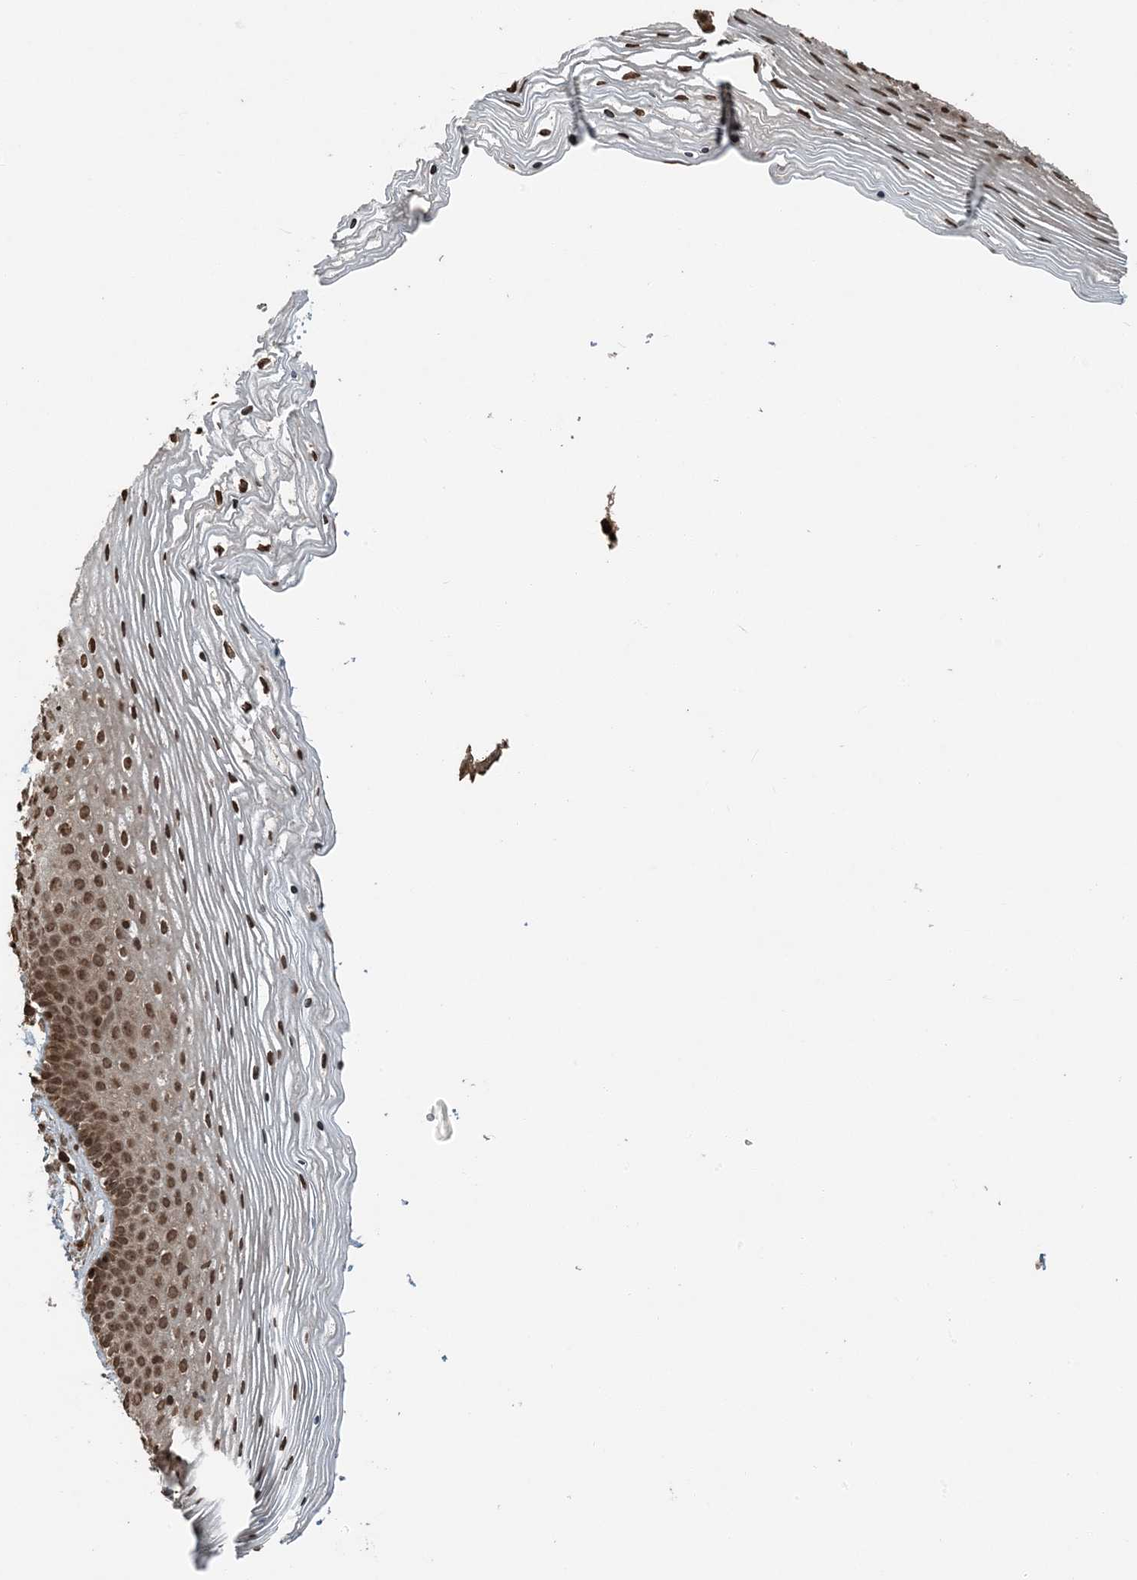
{"staining": {"intensity": "moderate", "quantity": ">75%", "location": "cytoplasmic/membranous,nuclear"}, "tissue": "vagina", "cell_type": "Squamous epithelial cells", "image_type": "normal", "snomed": [{"axis": "morphology", "description": "Normal tissue, NOS"}, {"axis": "topography", "description": "Vagina"}], "caption": "Immunohistochemical staining of unremarkable human vagina shows >75% levels of moderate cytoplasmic/membranous,nuclear protein expression in about >75% of squamous epithelial cells. (Brightfield microscopy of DAB IHC at high magnification).", "gene": "ZFAND2B", "patient": {"sex": "female", "age": 32}}